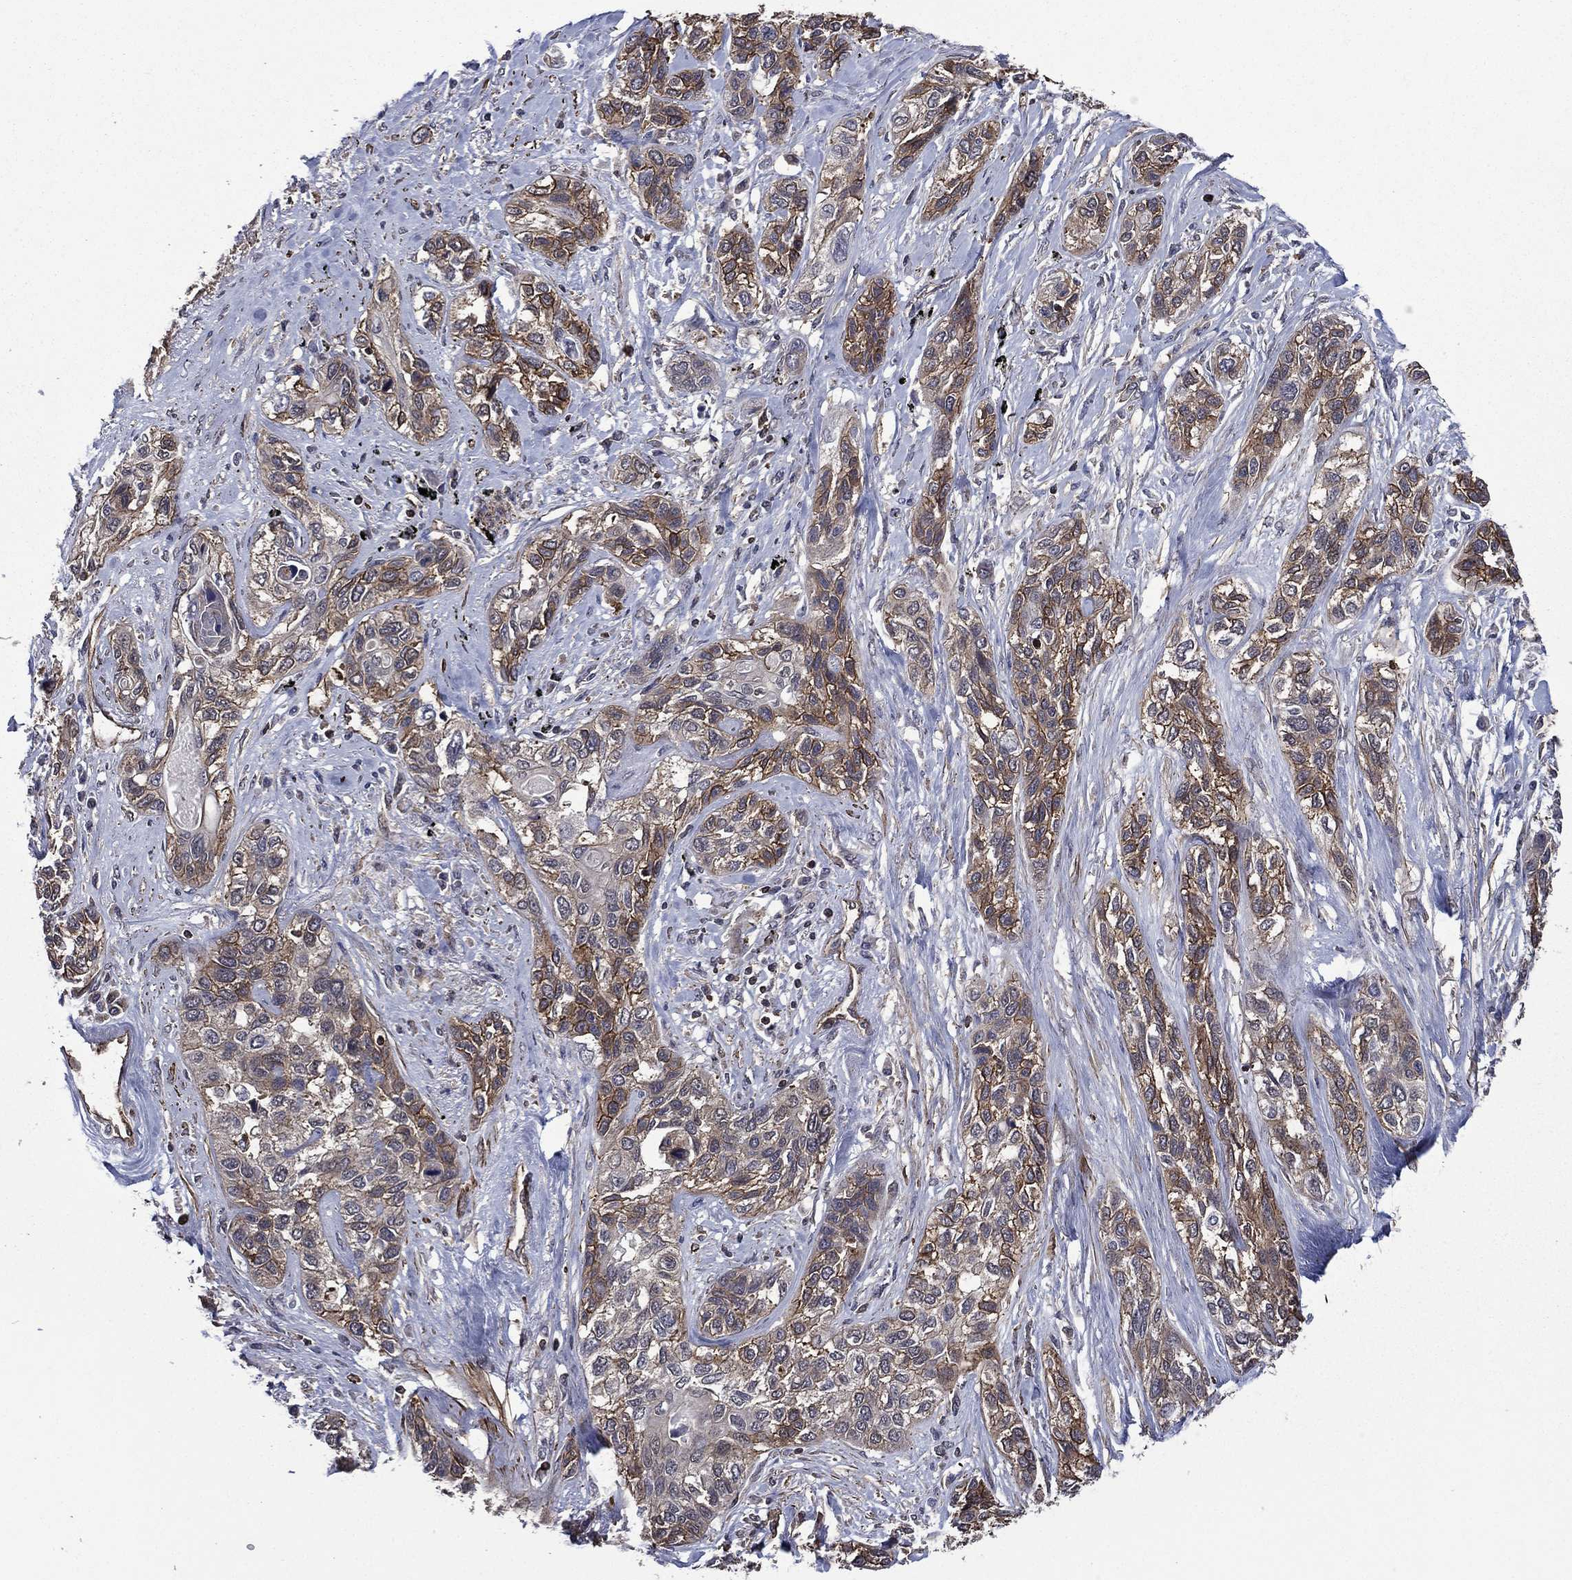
{"staining": {"intensity": "moderate", "quantity": "25%-75%", "location": "cytoplasmic/membranous"}, "tissue": "lung cancer", "cell_type": "Tumor cells", "image_type": "cancer", "snomed": [{"axis": "morphology", "description": "Squamous cell carcinoma, NOS"}, {"axis": "topography", "description": "Lung"}], "caption": "Protein staining displays moderate cytoplasmic/membranous staining in approximately 25%-75% of tumor cells in lung cancer.", "gene": "PLPP3", "patient": {"sex": "female", "age": 70}}